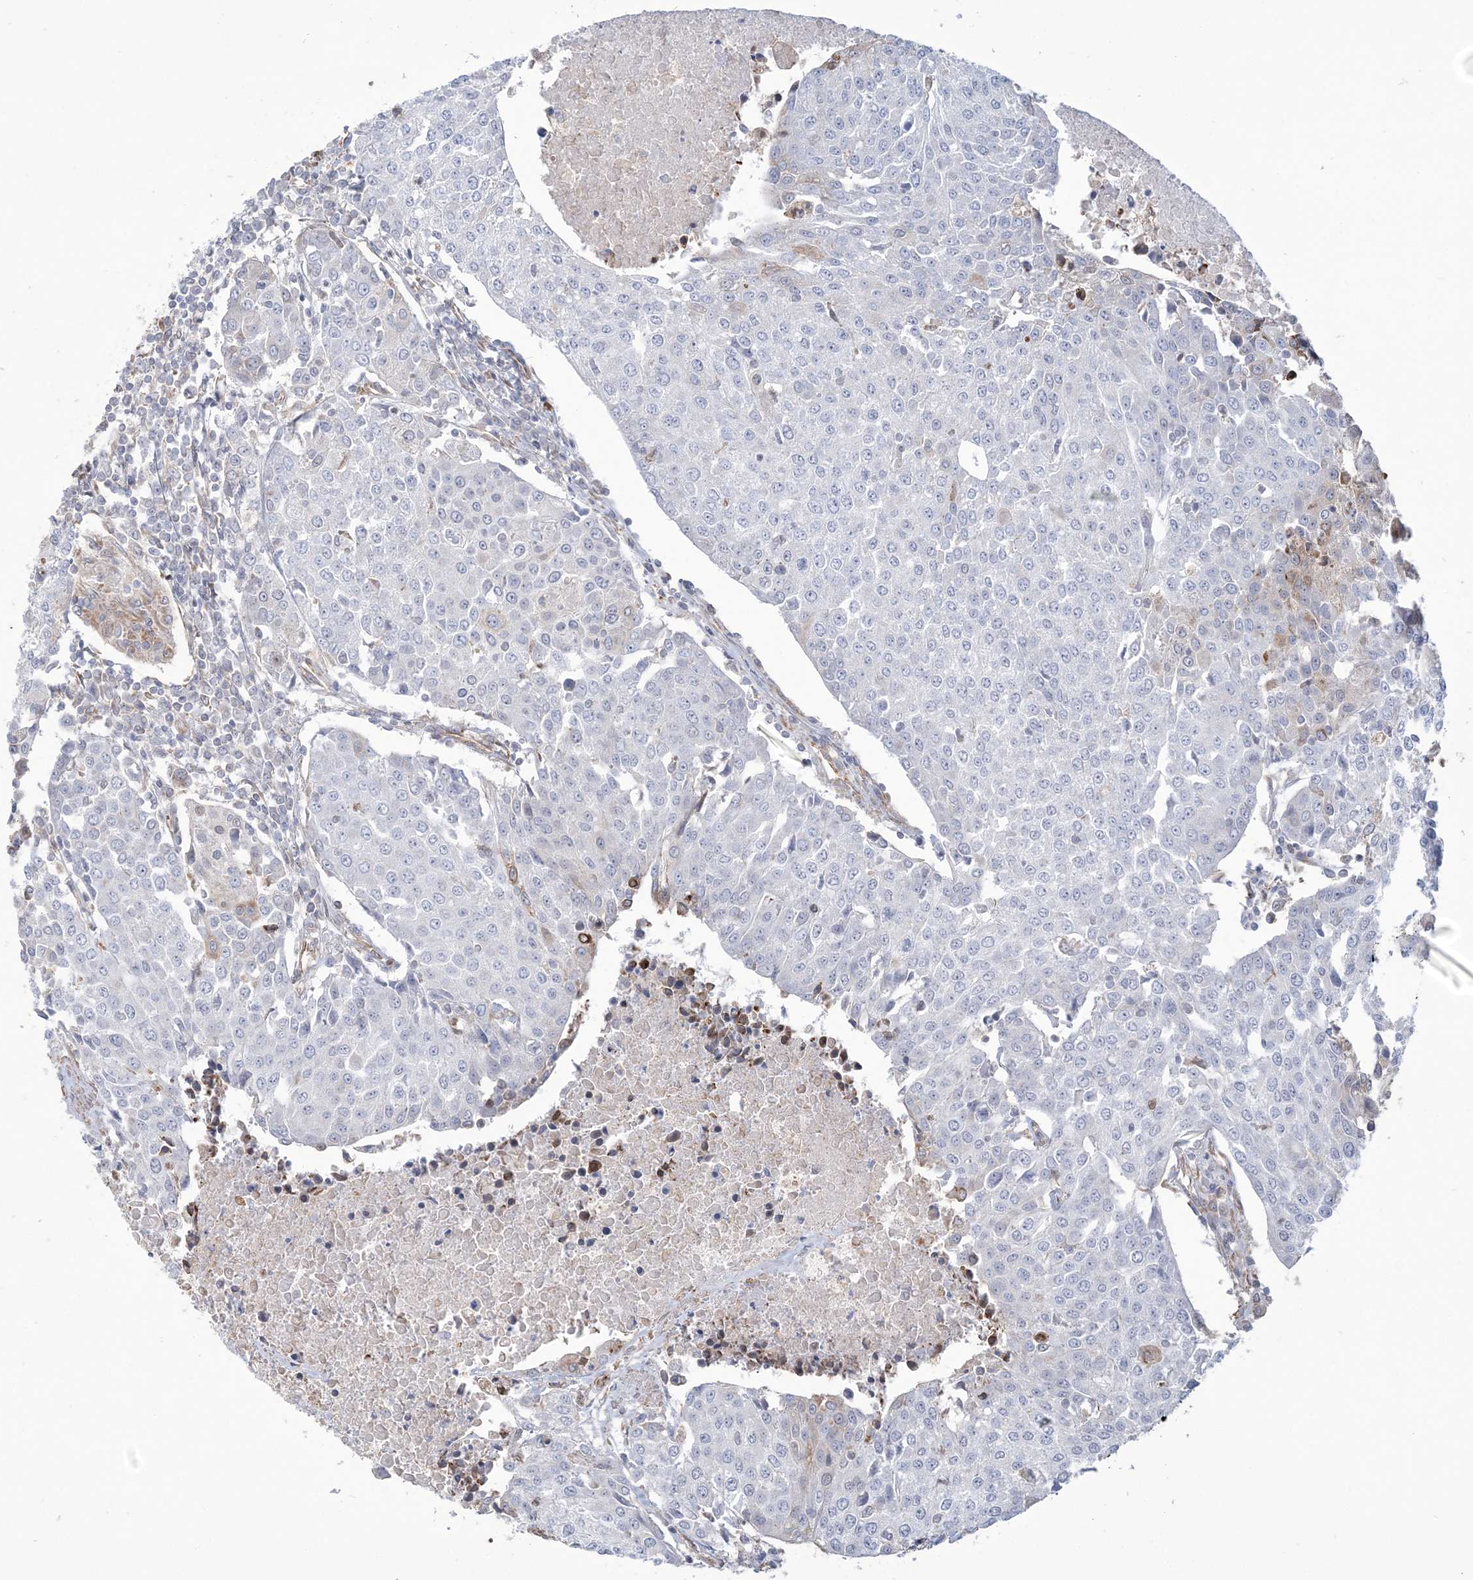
{"staining": {"intensity": "negative", "quantity": "none", "location": "none"}, "tissue": "urothelial cancer", "cell_type": "Tumor cells", "image_type": "cancer", "snomed": [{"axis": "morphology", "description": "Urothelial carcinoma, High grade"}, {"axis": "topography", "description": "Urinary bladder"}], "caption": "The IHC histopathology image has no significant positivity in tumor cells of urothelial carcinoma (high-grade) tissue.", "gene": "ZNF821", "patient": {"sex": "female", "age": 85}}